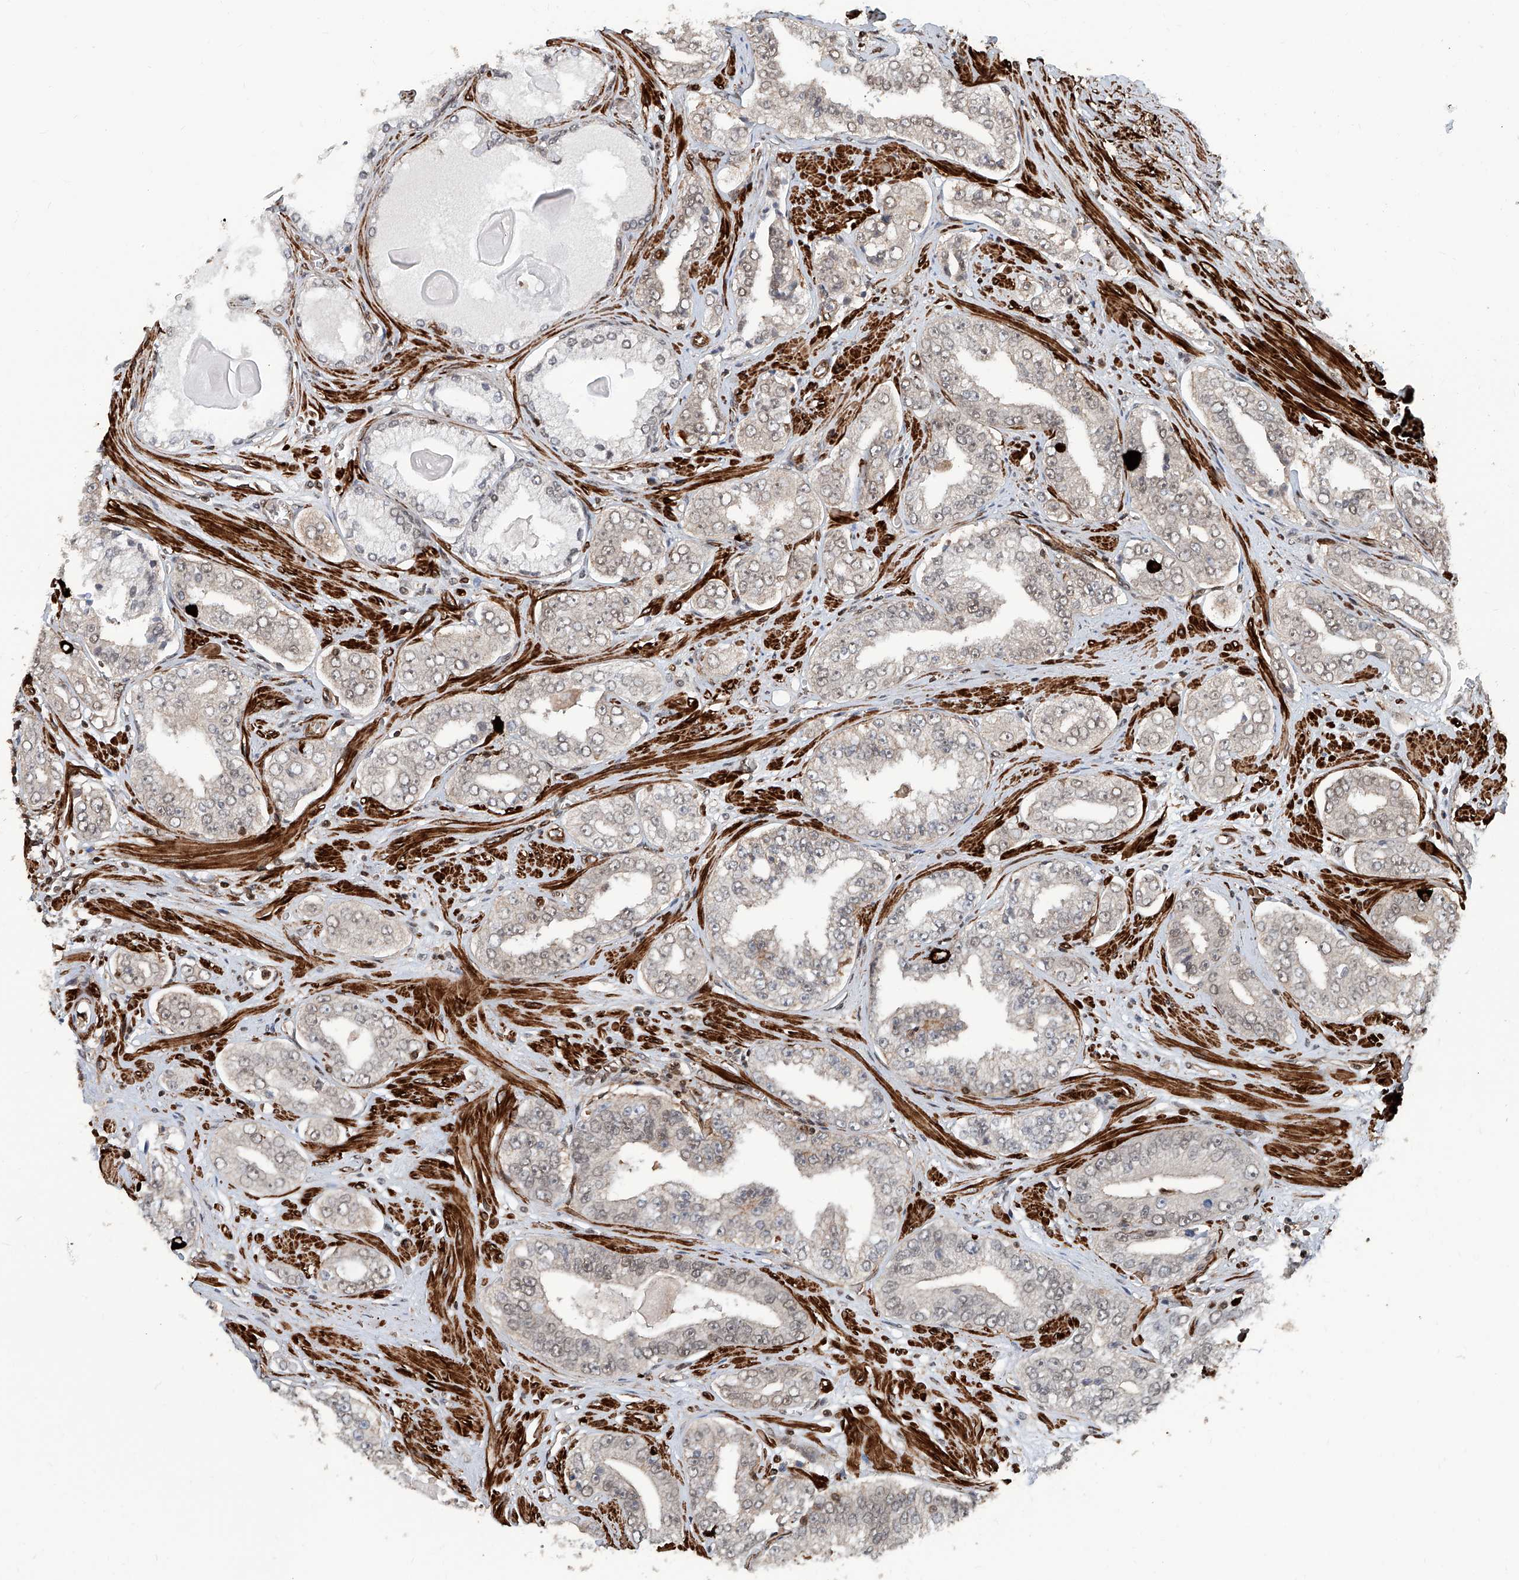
{"staining": {"intensity": "weak", "quantity": "<25%", "location": "nuclear"}, "tissue": "prostate cancer", "cell_type": "Tumor cells", "image_type": "cancer", "snomed": [{"axis": "morphology", "description": "Adenocarcinoma, High grade"}, {"axis": "topography", "description": "Prostate"}], "caption": "DAB (3,3'-diaminobenzidine) immunohistochemical staining of prostate cancer reveals no significant positivity in tumor cells.", "gene": "SDE2", "patient": {"sex": "male", "age": 71}}